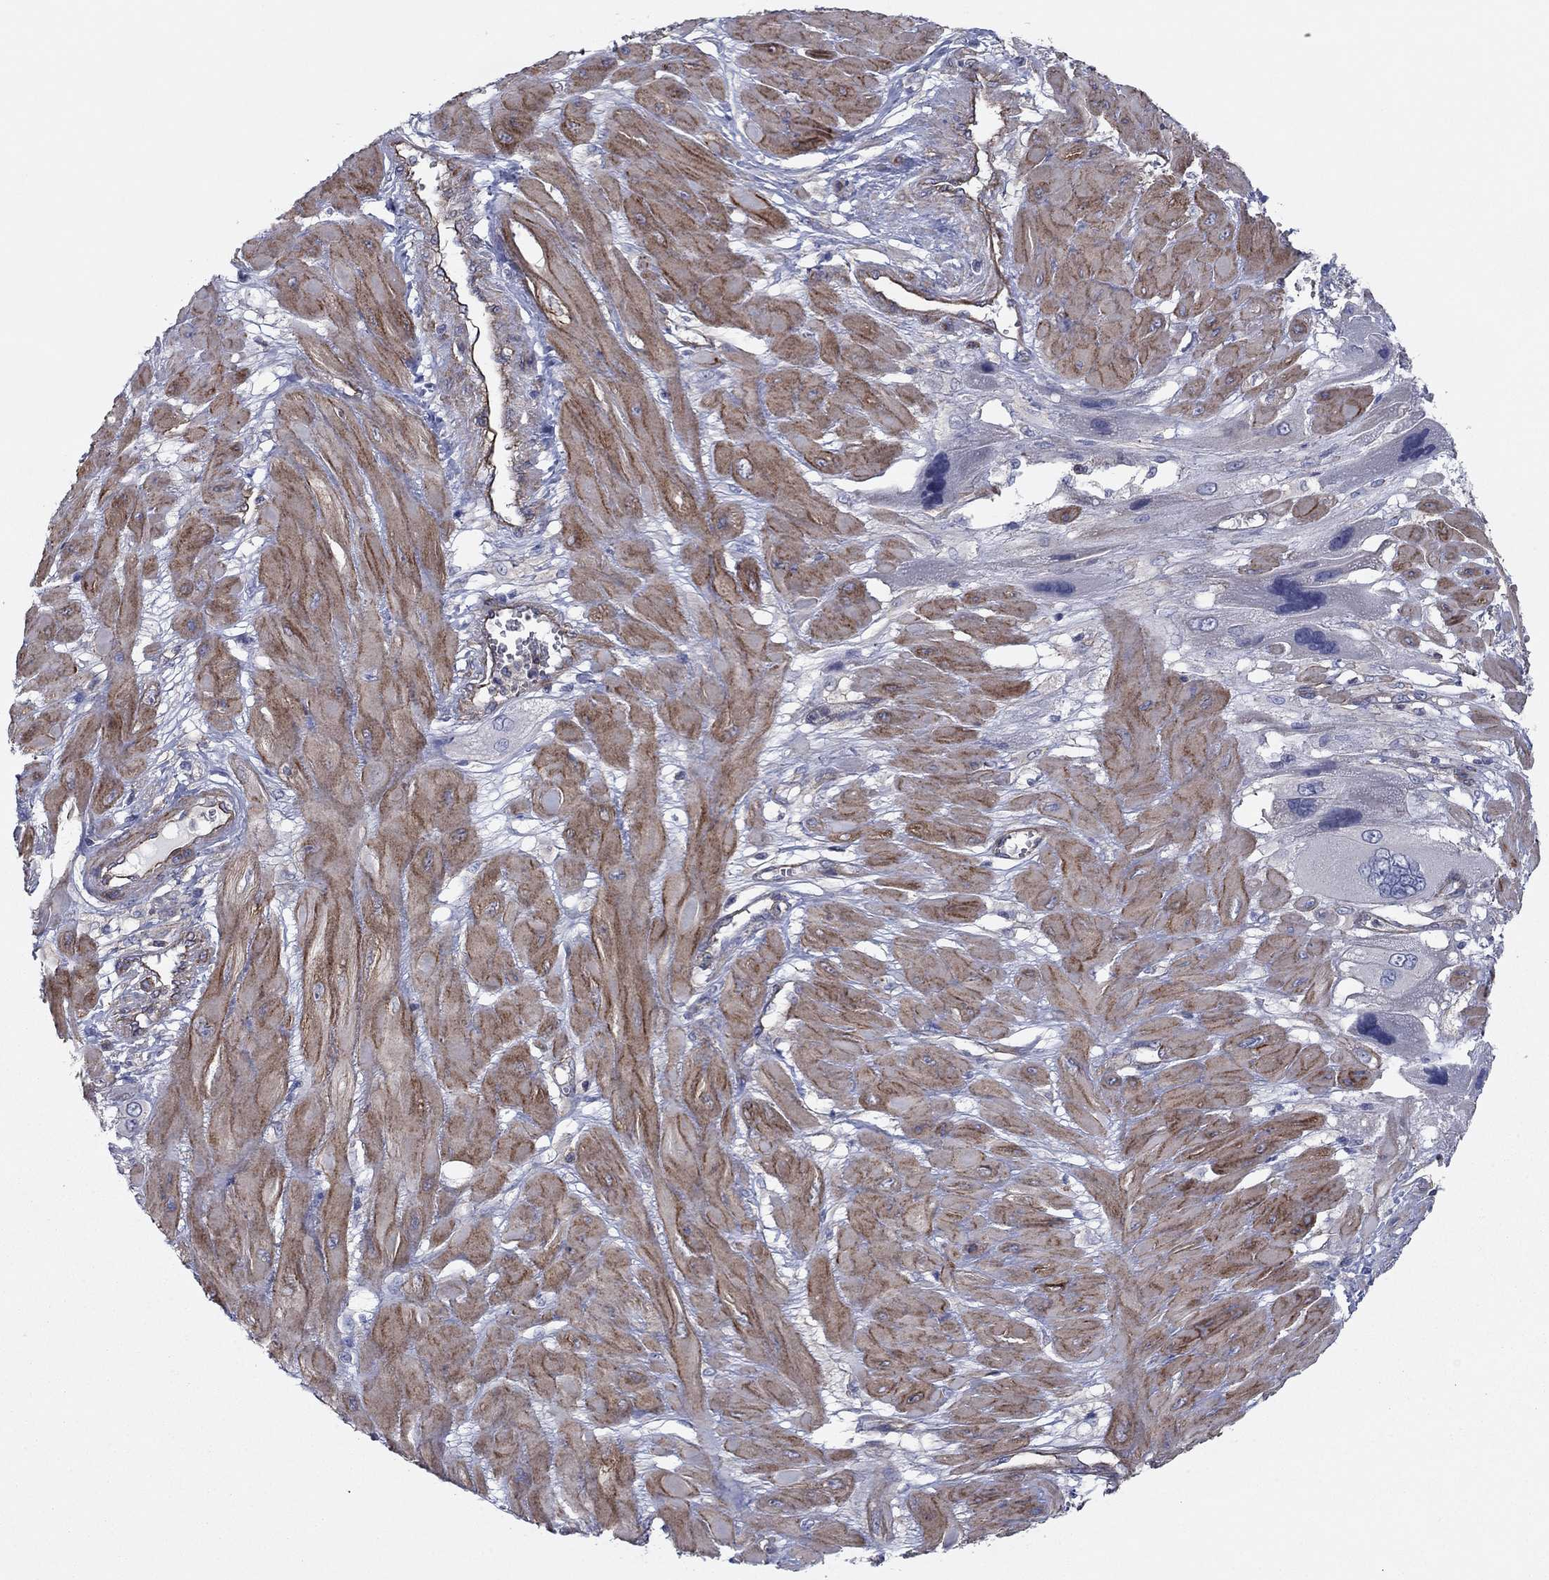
{"staining": {"intensity": "negative", "quantity": "none", "location": "none"}, "tissue": "cervical cancer", "cell_type": "Tumor cells", "image_type": "cancer", "snomed": [{"axis": "morphology", "description": "Squamous cell carcinoma, NOS"}, {"axis": "topography", "description": "Cervix"}], "caption": "A photomicrograph of cervical squamous cell carcinoma stained for a protein reveals no brown staining in tumor cells. (Brightfield microscopy of DAB (3,3'-diaminobenzidine) IHC at high magnification).", "gene": "PSD4", "patient": {"sex": "female", "age": 34}}